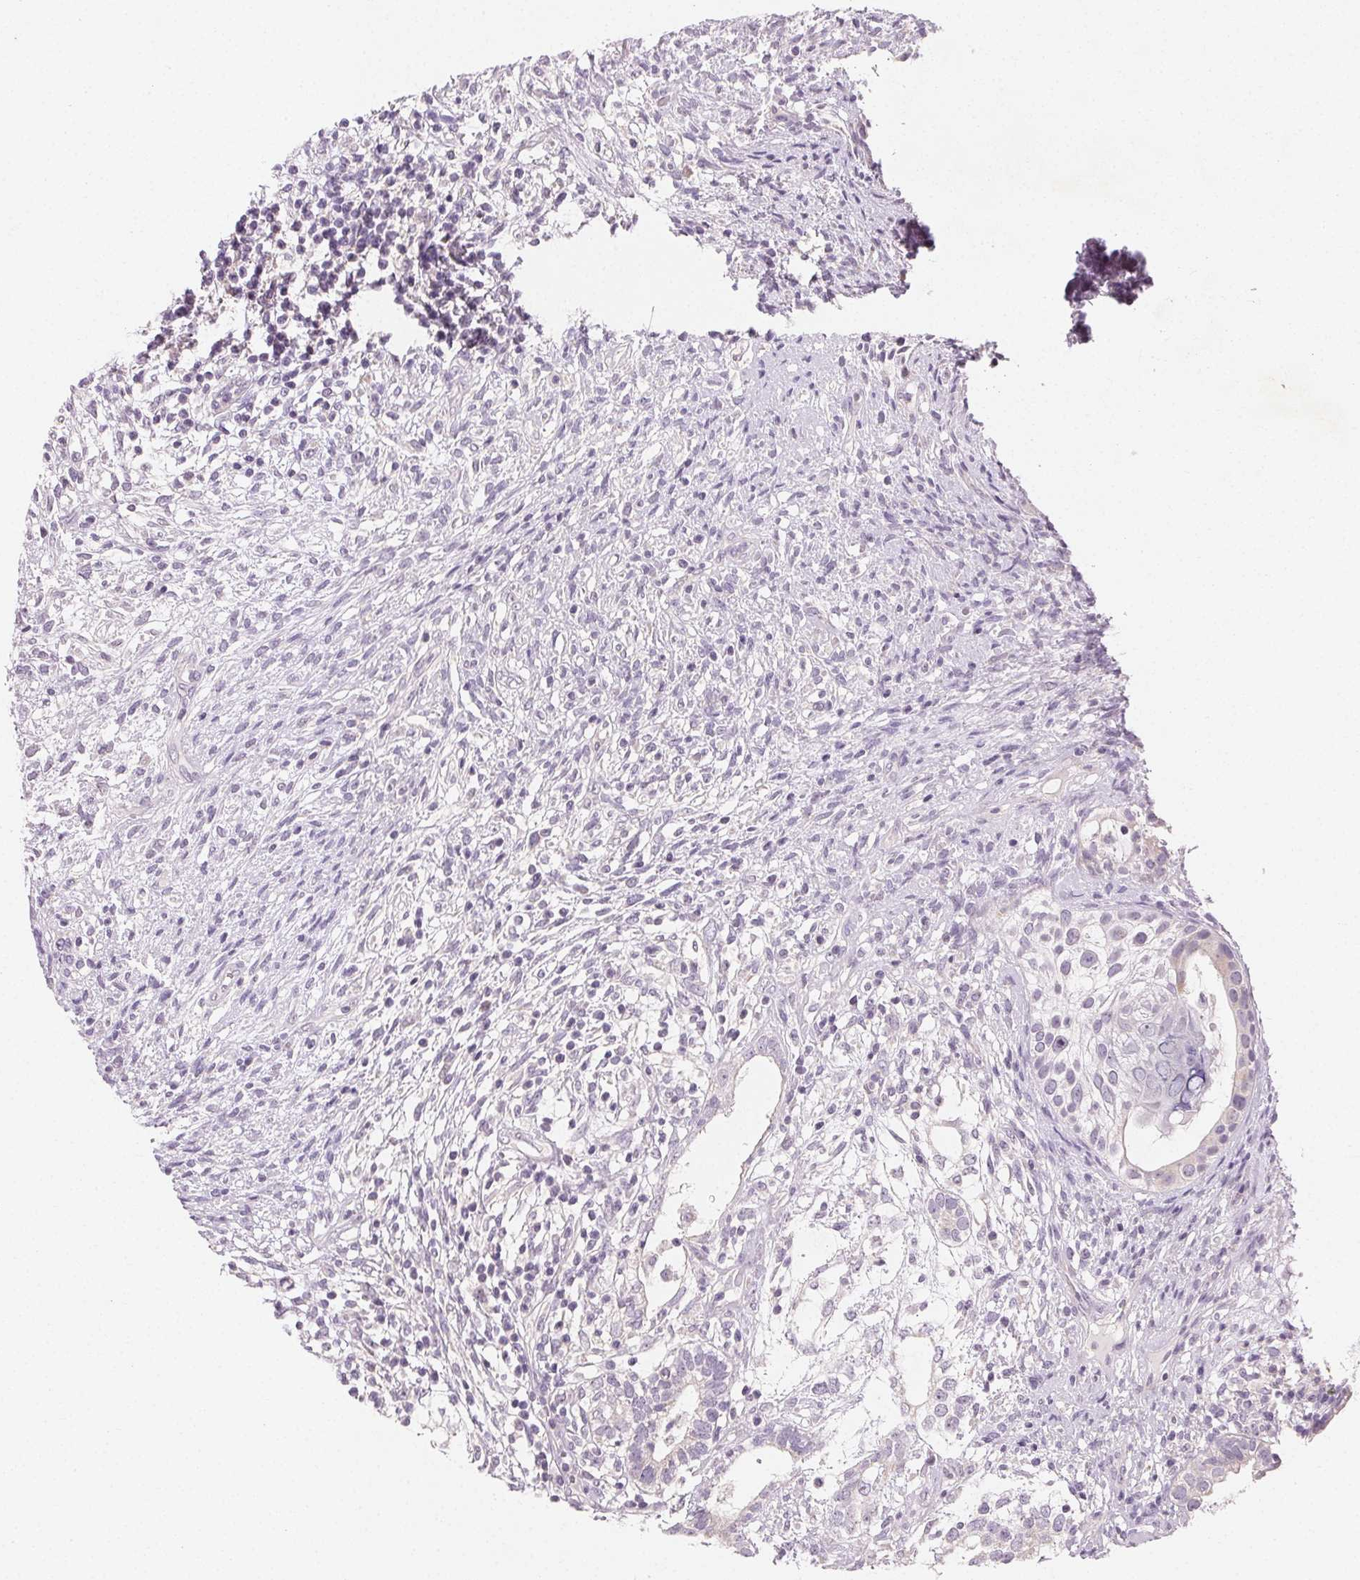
{"staining": {"intensity": "negative", "quantity": "none", "location": "none"}, "tissue": "testis cancer", "cell_type": "Tumor cells", "image_type": "cancer", "snomed": [{"axis": "morphology", "description": "Seminoma, NOS"}, {"axis": "morphology", "description": "Carcinoma, Embryonal, NOS"}, {"axis": "topography", "description": "Testis"}], "caption": "Immunohistochemistry photomicrograph of neoplastic tissue: testis seminoma stained with DAB demonstrates no significant protein staining in tumor cells.", "gene": "MYBL1", "patient": {"sex": "male", "age": 41}}